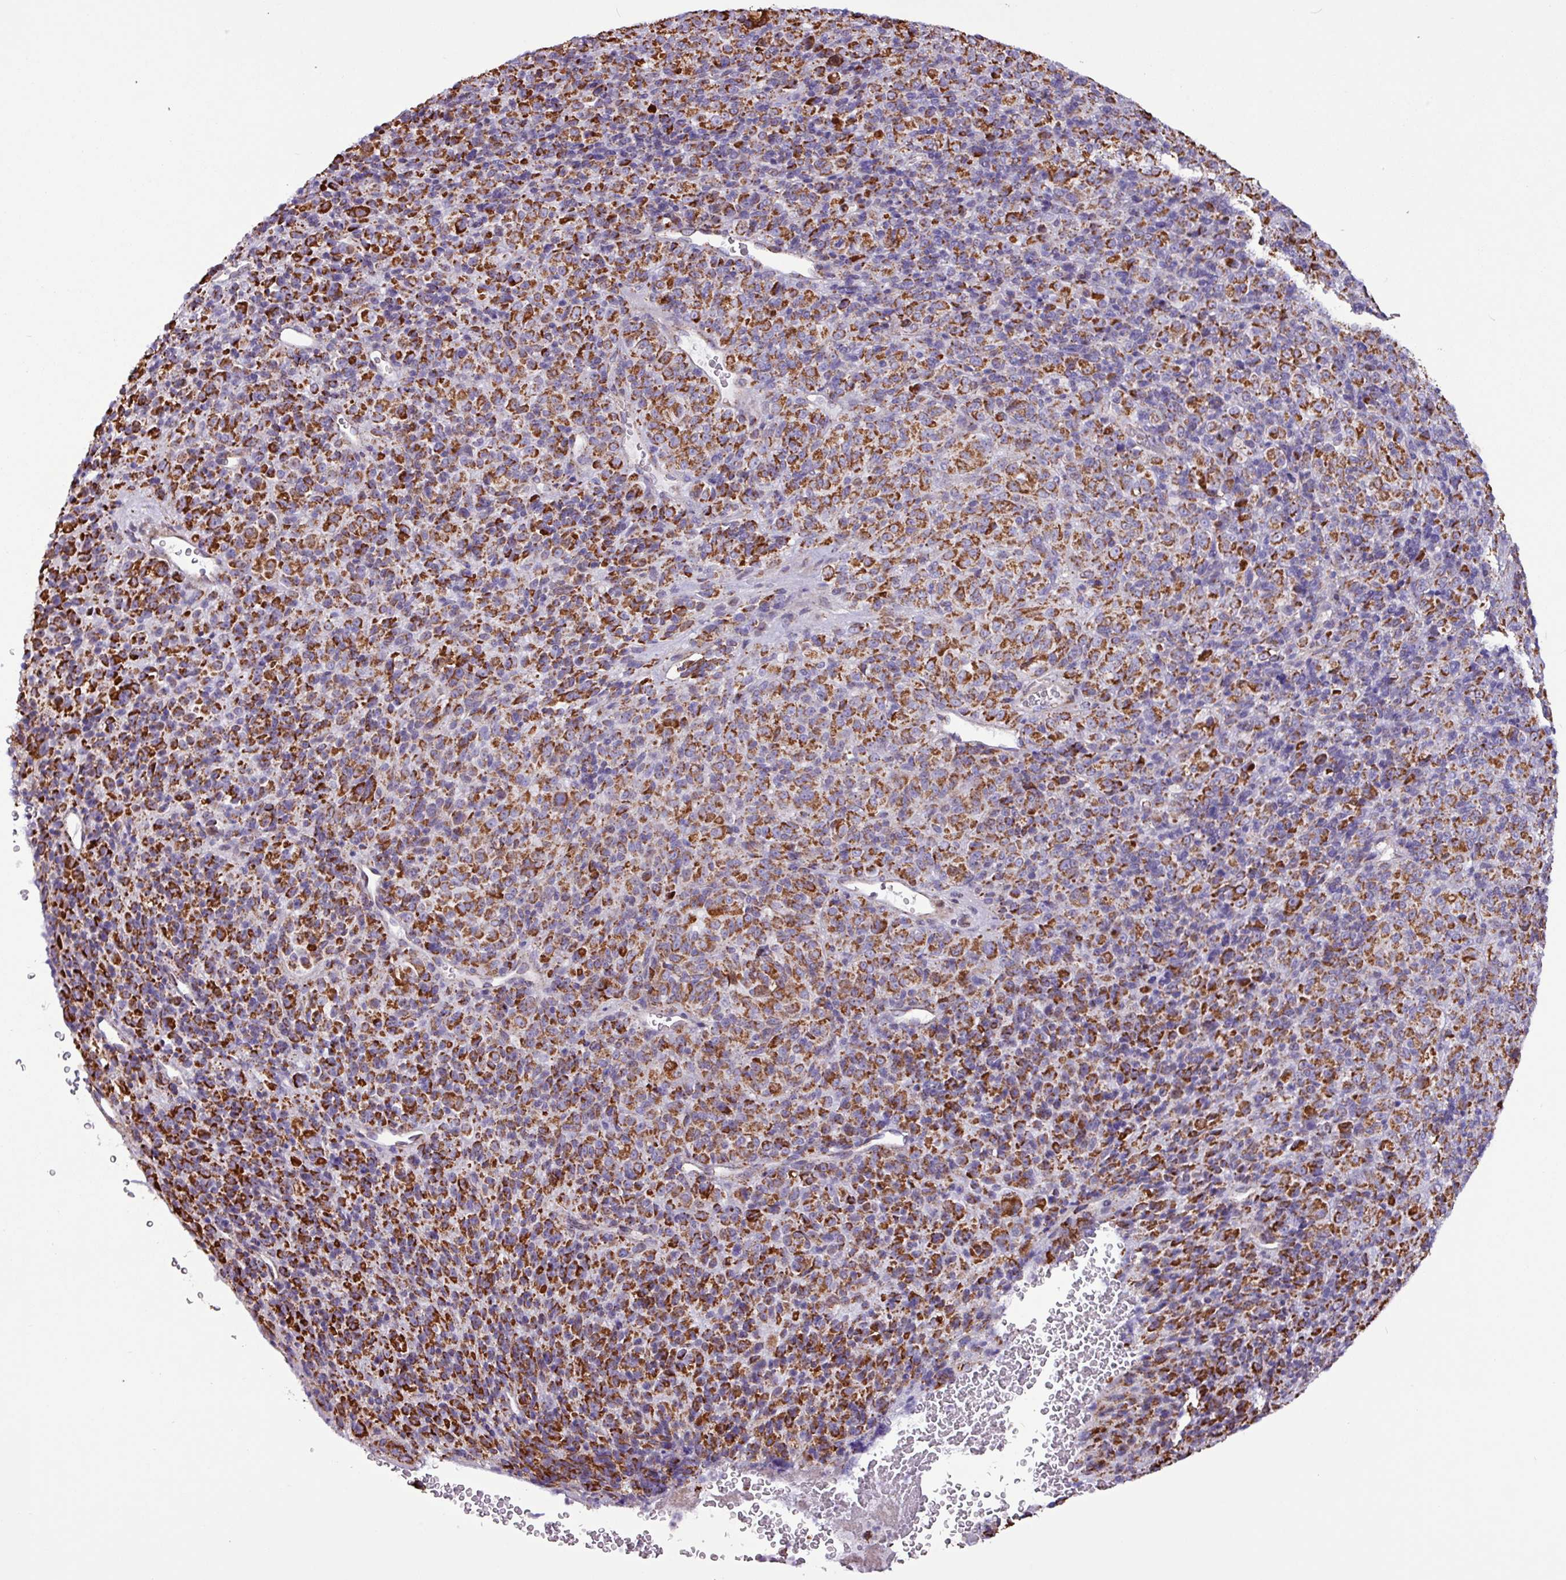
{"staining": {"intensity": "strong", "quantity": ">75%", "location": "cytoplasmic/membranous"}, "tissue": "melanoma", "cell_type": "Tumor cells", "image_type": "cancer", "snomed": [{"axis": "morphology", "description": "Malignant melanoma, Metastatic site"}, {"axis": "topography", "description": "Brain"}], "caption": "Strong cytoplasmic/membranous staining is appreciated in about >75% of tumor cells in melanoma.", "gene": "RTL3", "patient": {"sex": "female", "age": 56}}